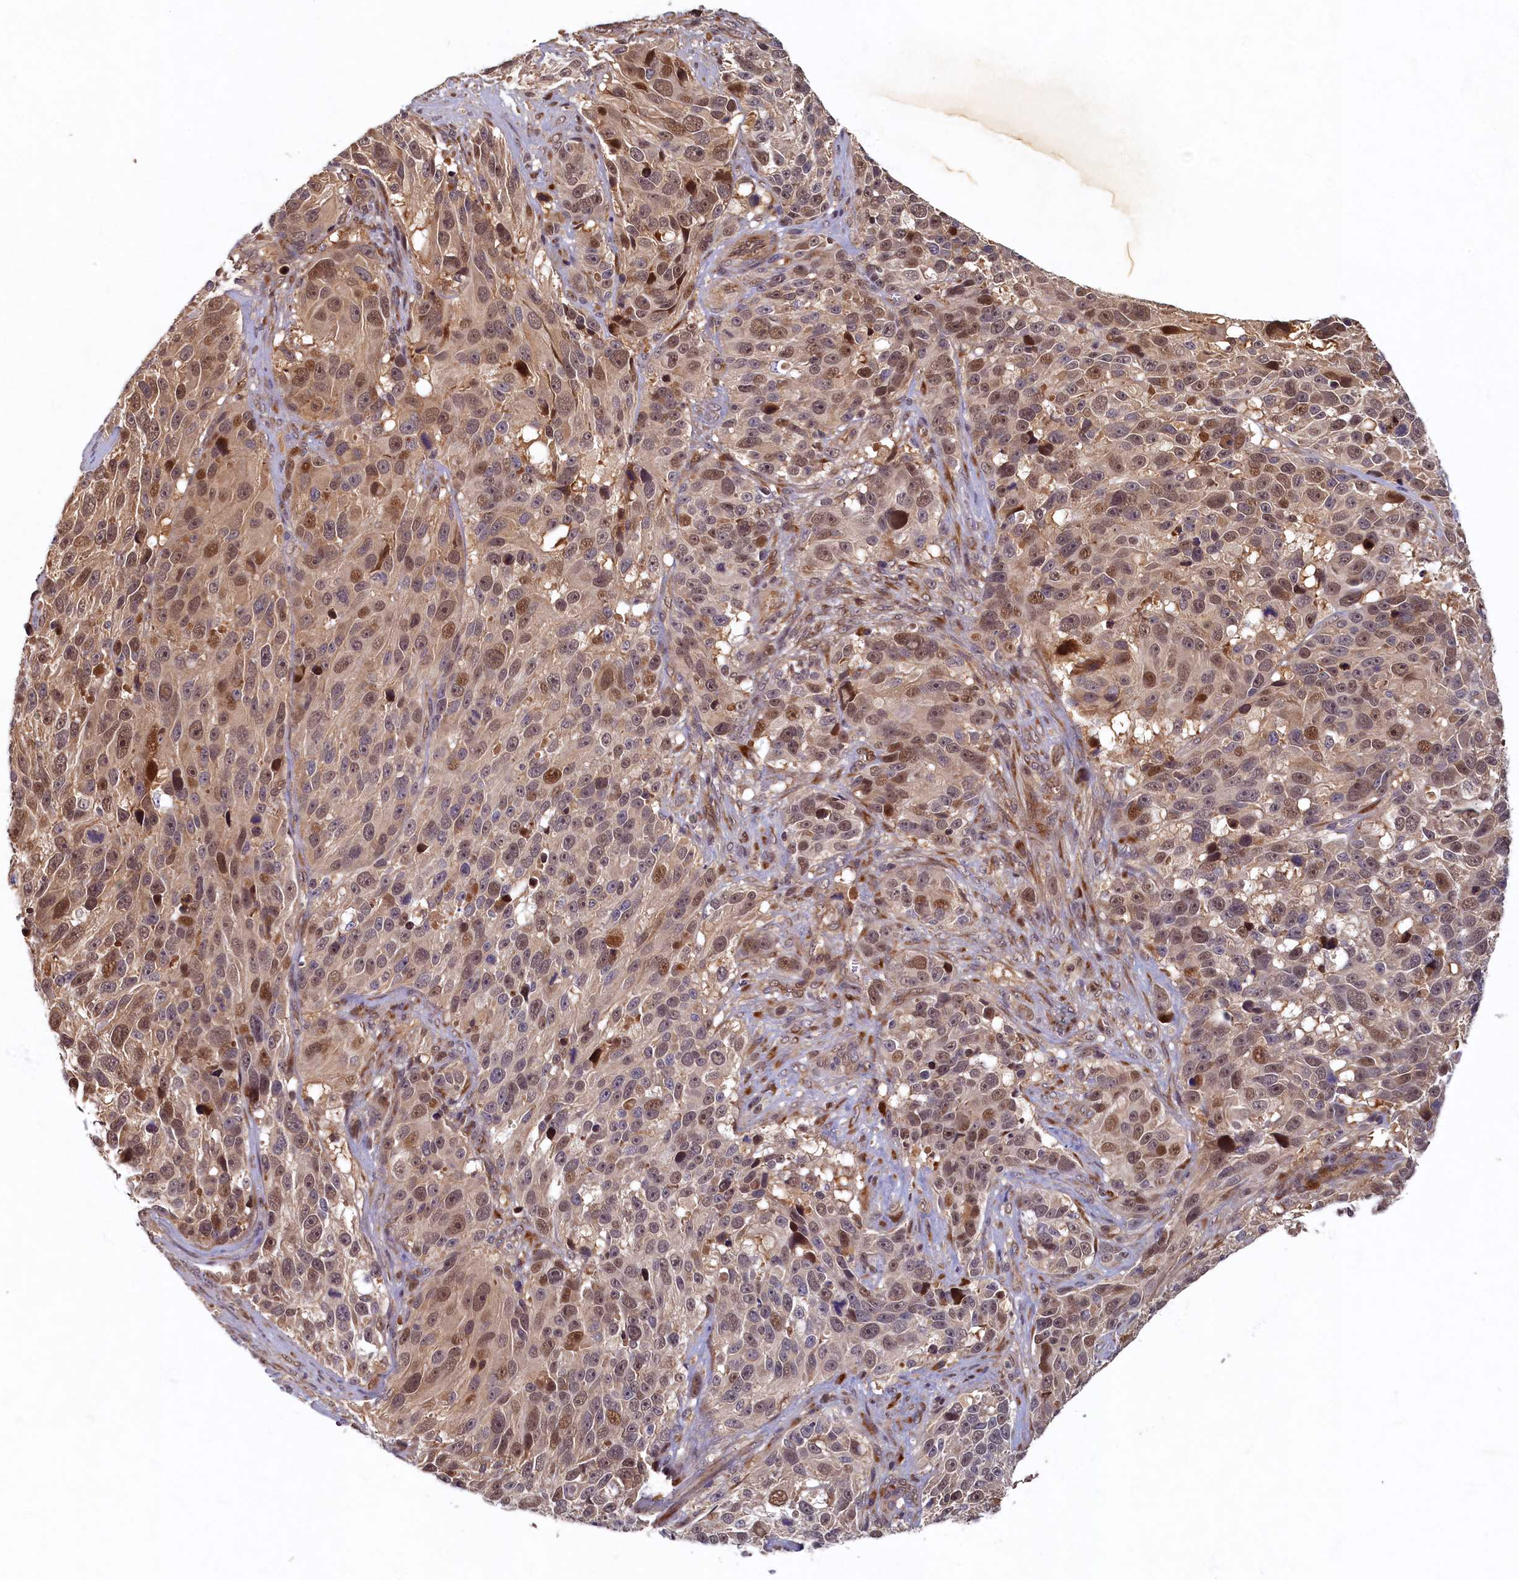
{"staining": {"intensity": "moderate", "quantity": "25%-75%", "location": "cytoplasmic/membranous,nuclear"}, "tissue": "melanoma", "cell_type": "Tumor cells", "image_type": "cancer", "snomed": [{"axis": "morphology", "description": "Malignant melanoma, NOS"}, {"axis": "topography", "description": "Skin"}], "caption": "A micrograph of melanoma stained for a protein demonstrates moderate cytoplasmic/membranous and nuclear brown staining in tumor cells.", "gene": "LCMT2", "patient": {"sex": "male", "age": 84}}